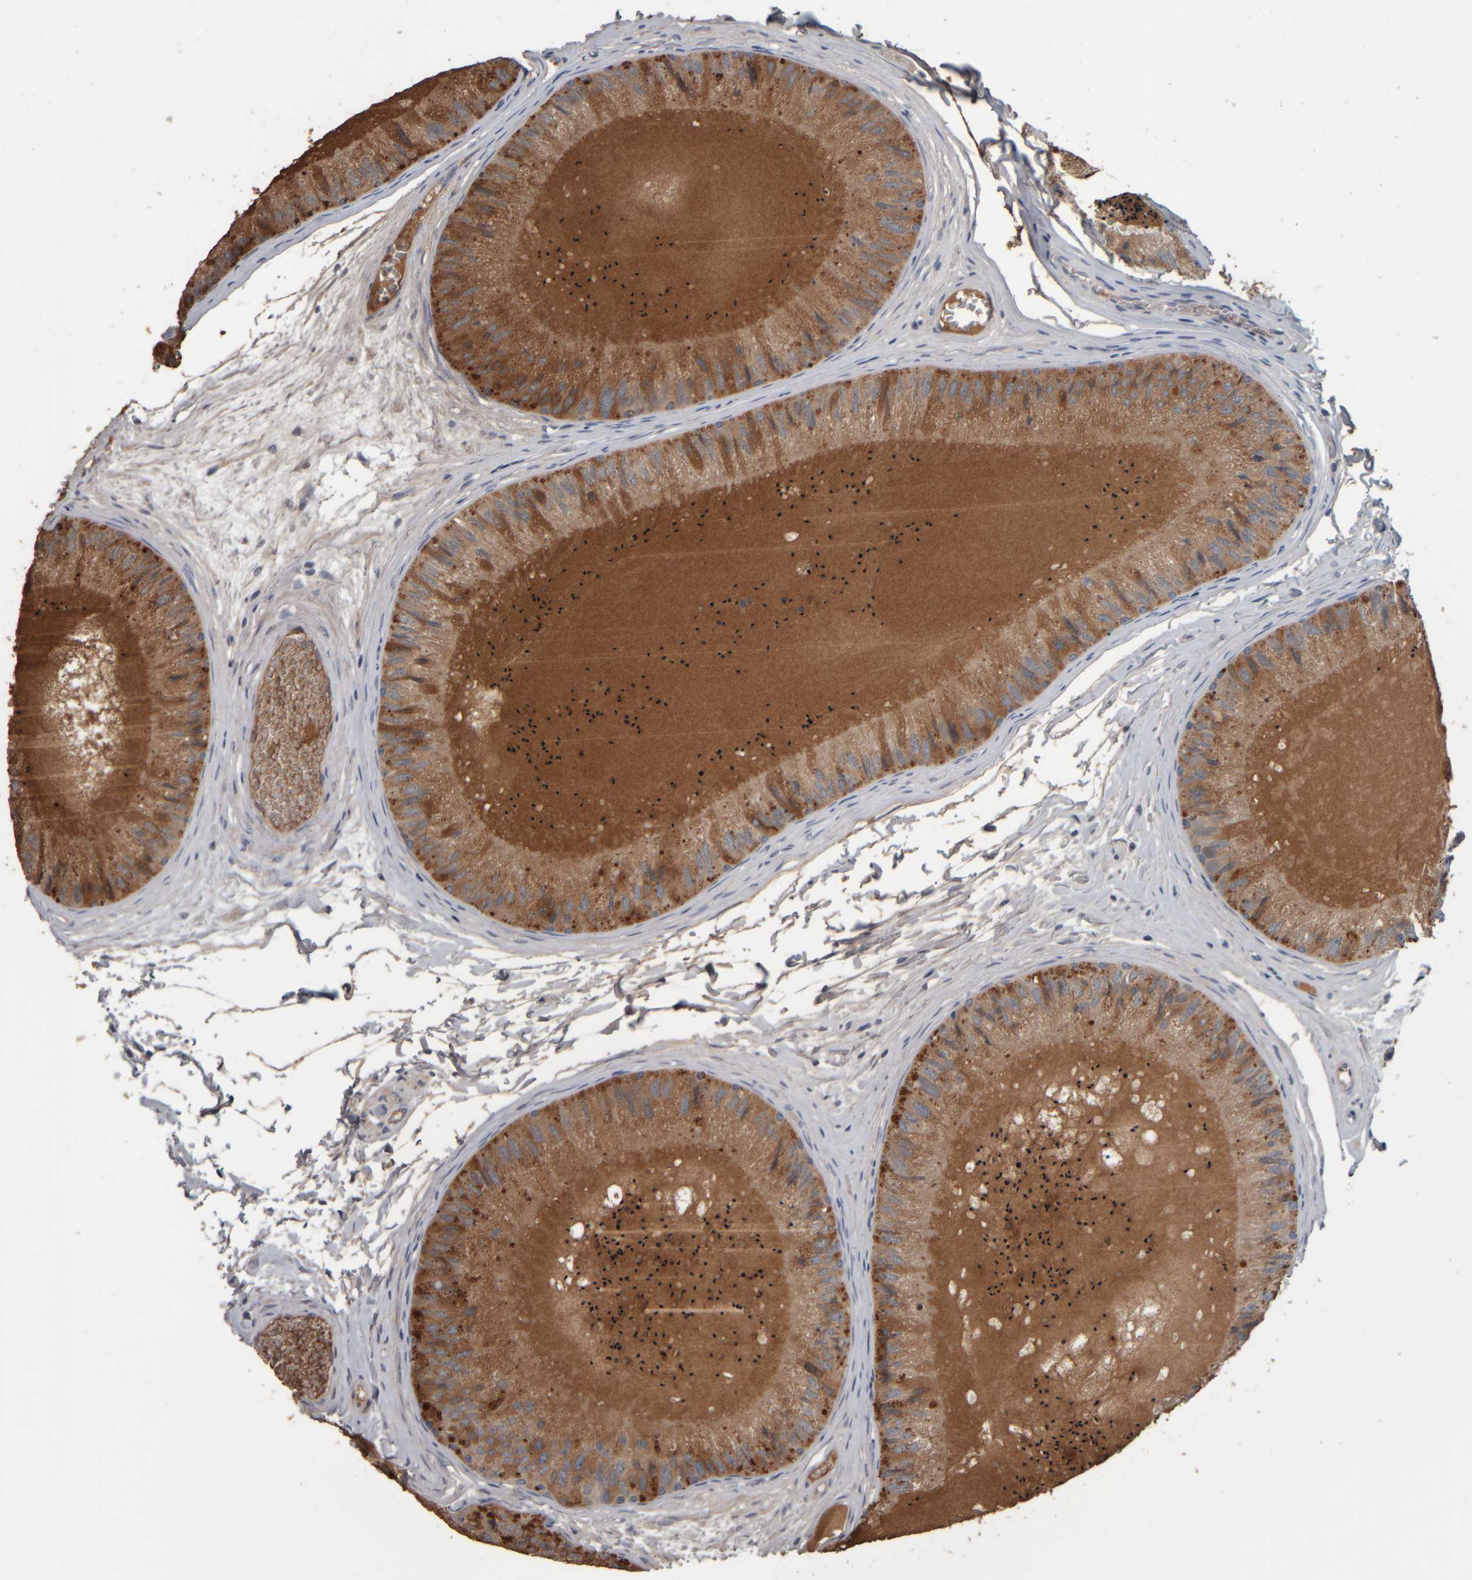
{"staining": {"intensity": "moderate", "quantity": ">75%", "location": "cytoplasmic/membranous"}, "tissue": "epididymis", "cell_type": "Glandular cells", "image_type": "normal", "snomed": [{"axis": "morphology", "description": "Normal tissue, NOS"}, {"axis": "topography", "description": "Epididymis"}], "caption": "Protein expression analysis of benign human epididymis reveals moderate cytoplasmic/membranous positivity in about >75% of glandular cells.", "gene": "CAVIN4", "patient": {"sex": "male", "age": 31}}